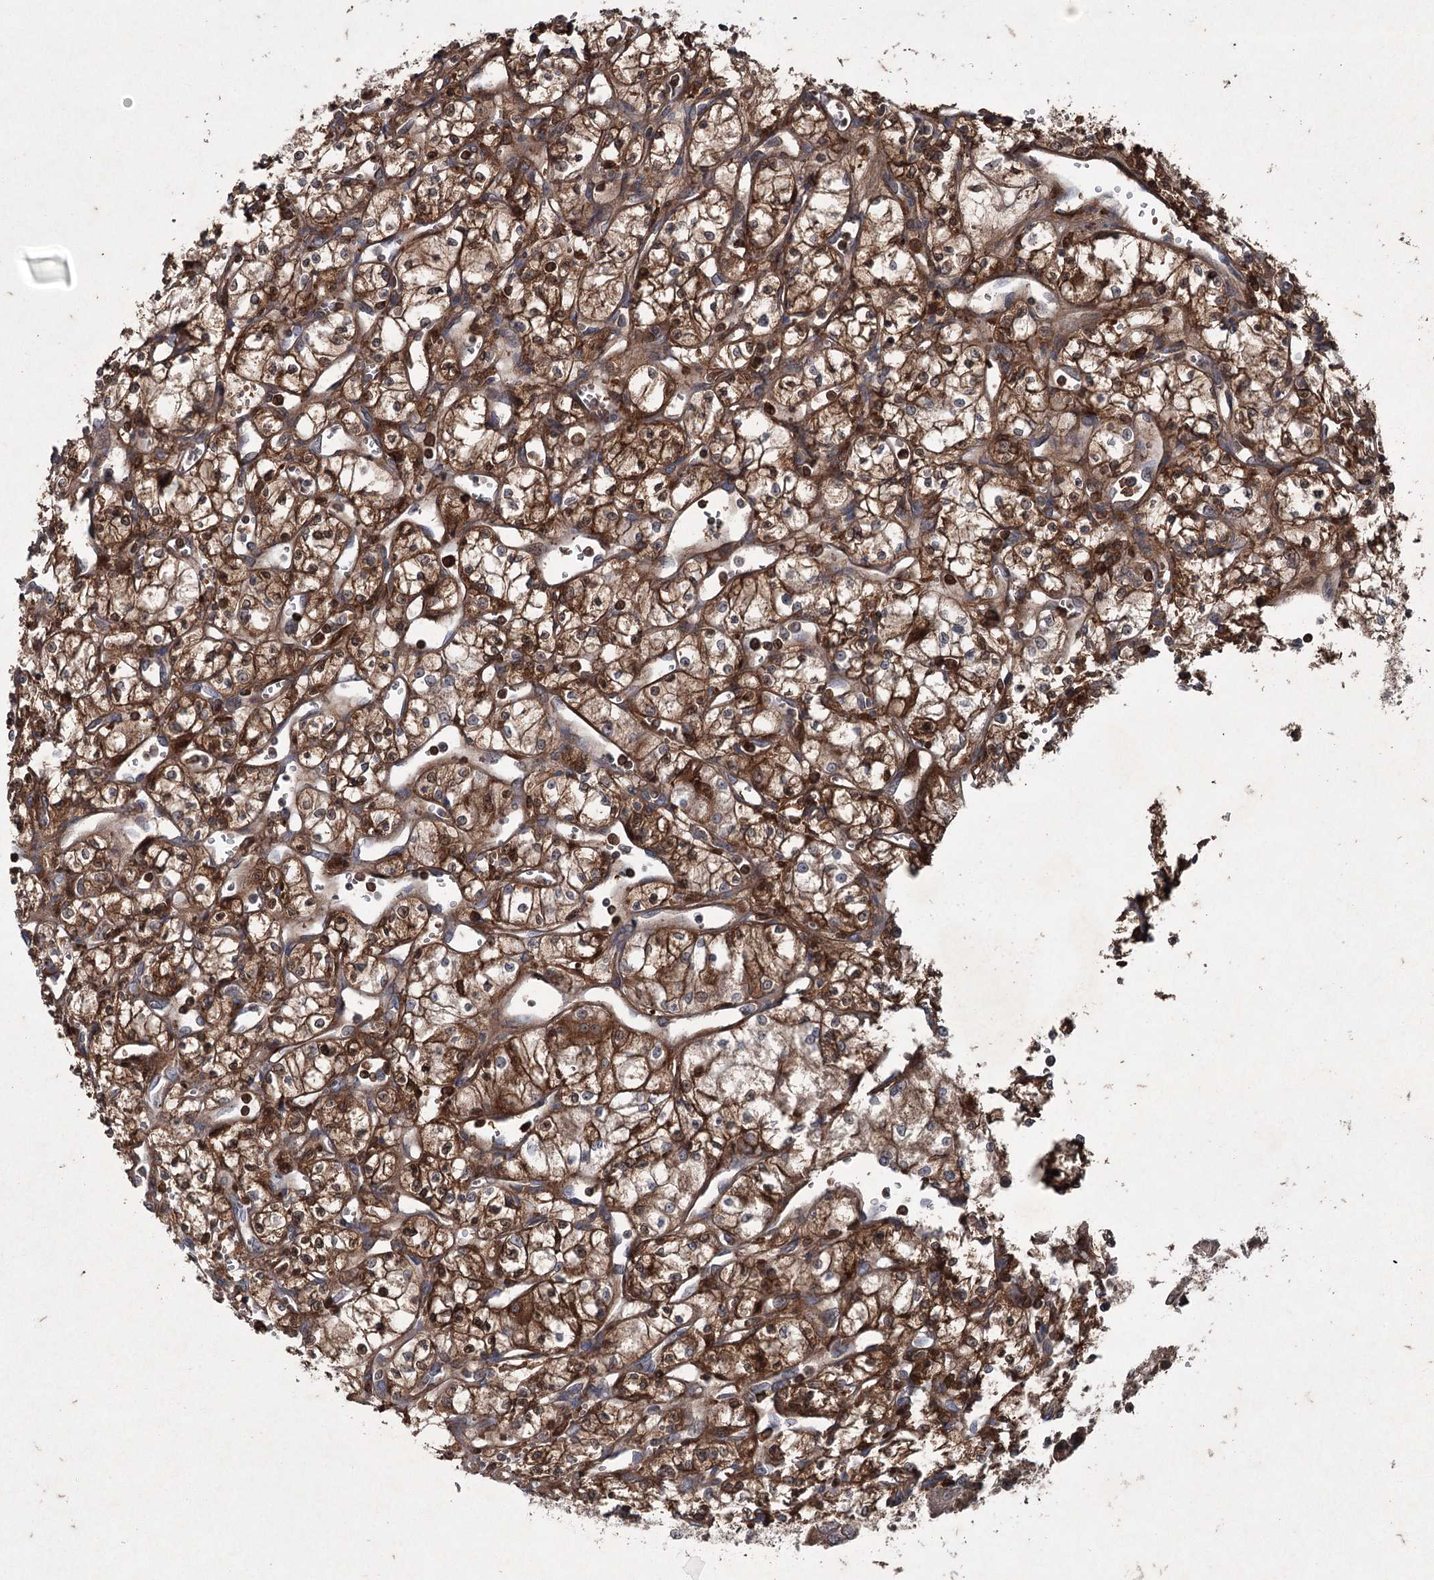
{"staining": {"intensity": "moderate", "quantity": ">75%", "location": "cytoplasmic/membranous,nuclear"}, "tissue": "renal cancer", "cell_type": "Tumor cells", "image_type": "cancer", "snomed": [{"axis": "morphology", "description": "Adenocarcinoma, NOS"}, {"axis": "topography", "description": "Kidney"}], "caption": "Tumor cells show medium levels of moderate cytoplasmic/membranous and nuclear staining in about >75% of cells in human renal cancer.", "gene": "PGLYRP2", "patient": {"sex": "male", "age": 59}}